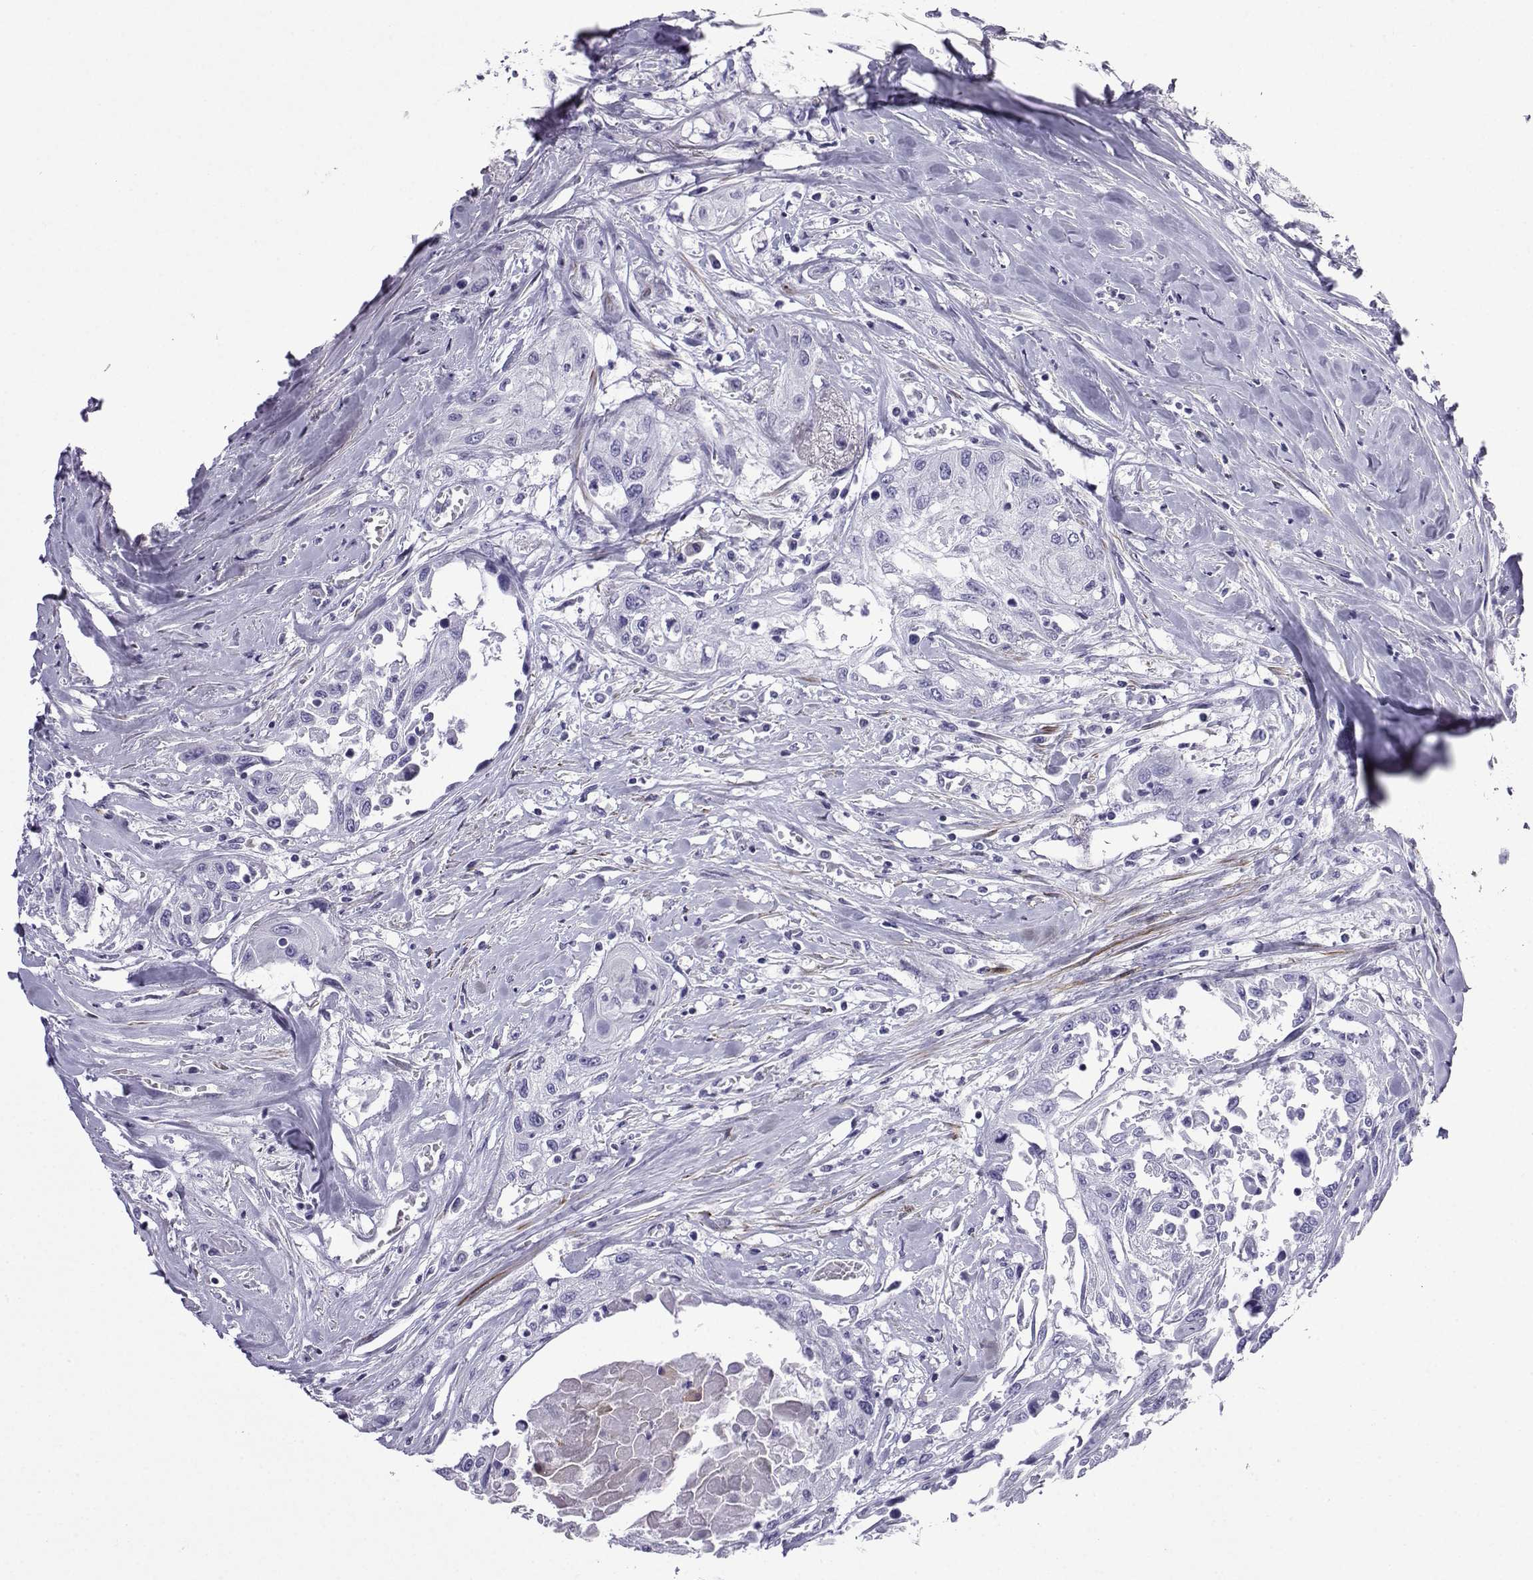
{"staining": {"intensity": "negative", "quantity": "none", "location": "none"}, "tissue": "head and neck cancer", "cell_type": "Tumor cells", "image_type": "cancer", "snomed": [{"axis": "morphology", "description": "Normal tissue, NOS"}, {"axis": "morphology", "description": "Squamous cell carcinoma, NOS"}, {"axis": "topography", "description": "Oral tissue"}, {"axis": "topography", "description": "Peripheral nerve tissue"}, {"axis": "topography", "description": "Head-Neck"}], "caption": "Immunohistochemical staining of human squamous cell carcinoma (head and neck) shows no significant expression in tumor cells.", "gene": "KCNF1", "patient": {"sex": "female", "age": 59}}